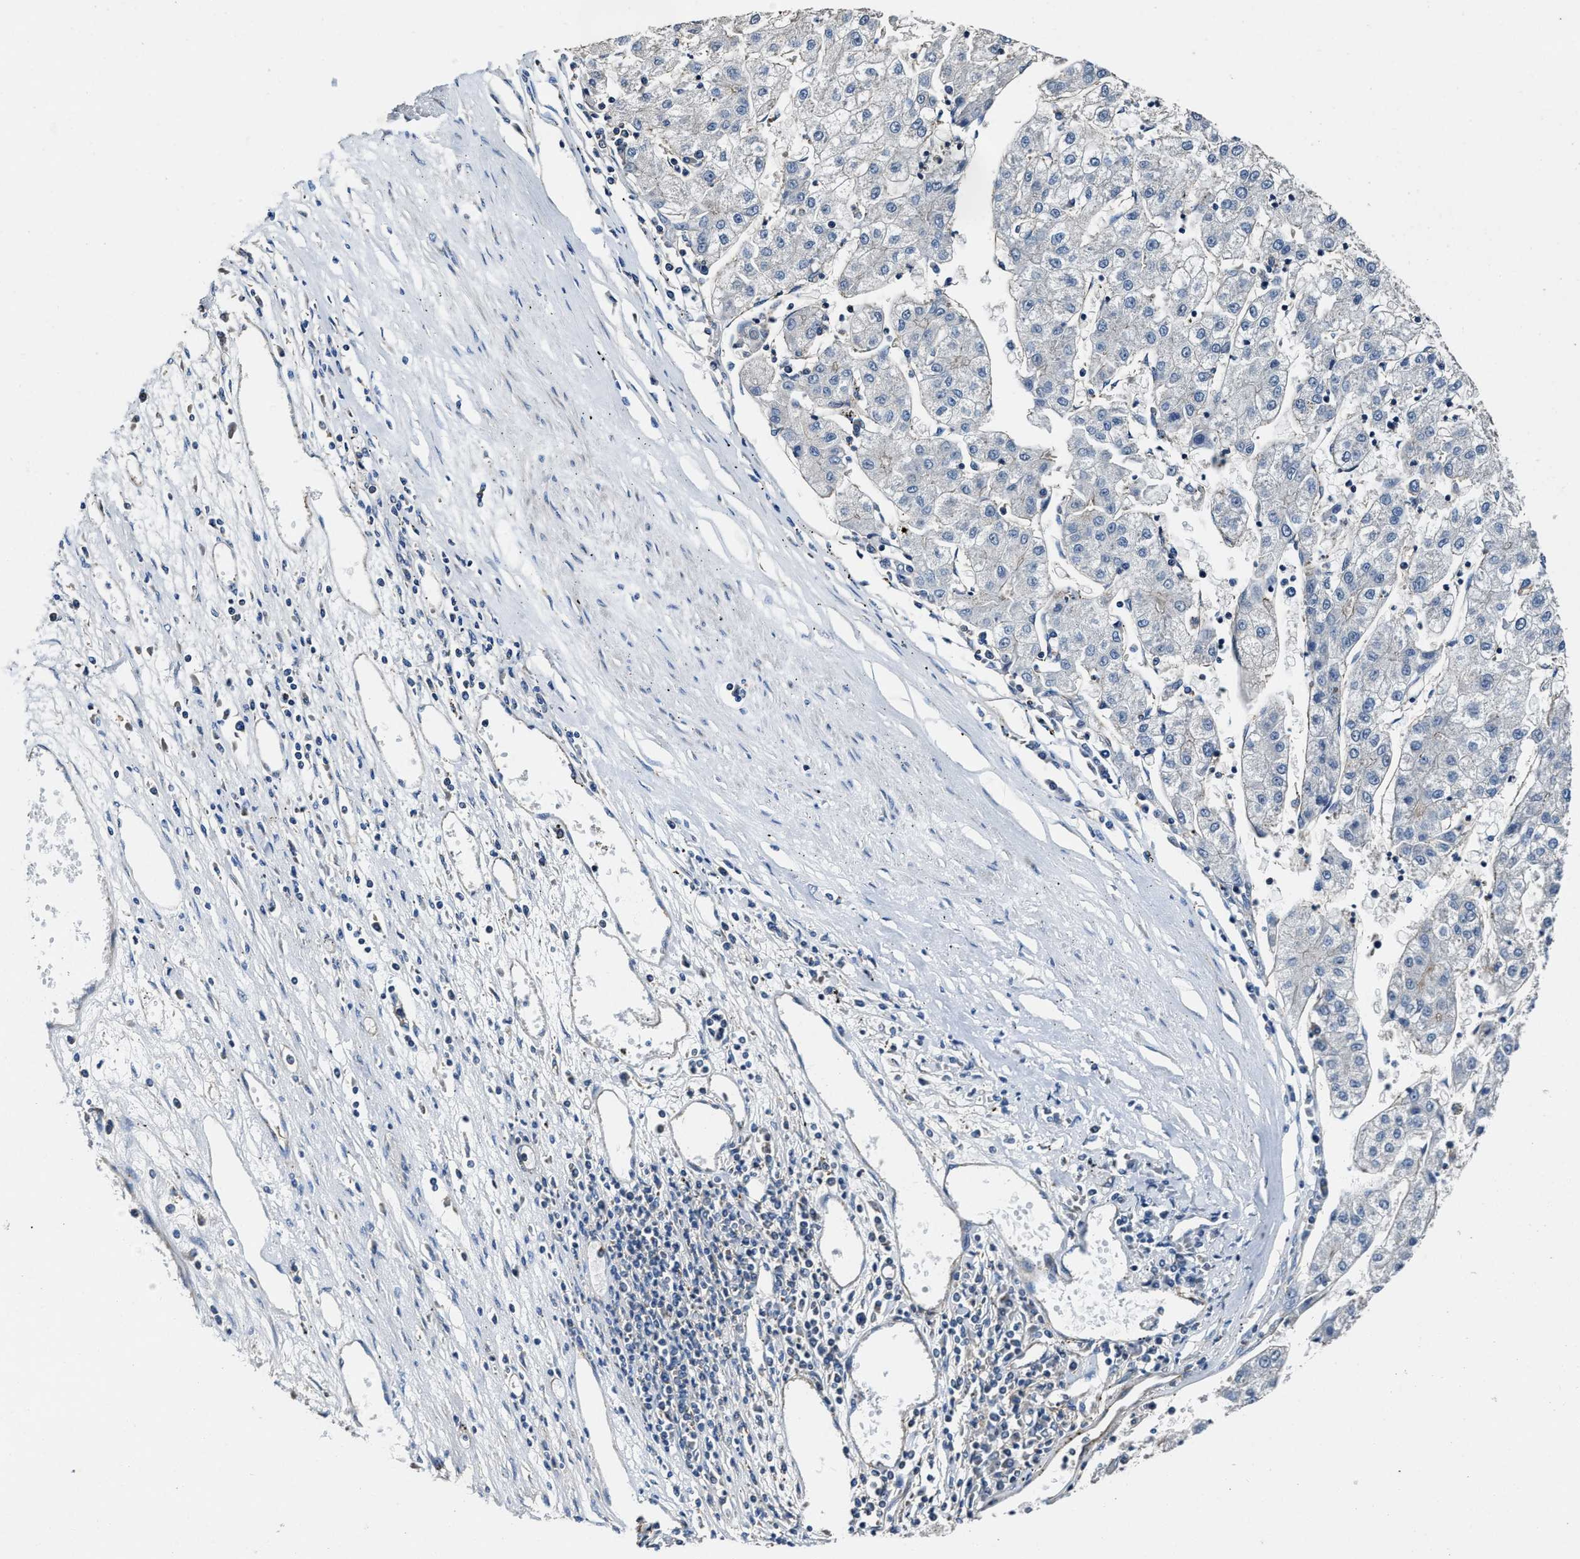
{"staining": {"intensity": "negative", "quantity": "none", "location": "none"}, "tissue": "liver cancer", "cell_type": "Tumor cells", "image_type": "cancer", "snomed": [{"axis": "morphology", "description": "Carcinoma, Hepatocellular, NOS"}, {"axis": "topography", "description": "Liver"}], "caption": "Human hepatocellular carcinoma (liver) stained for a protein using immunohistochemistry demonstrates no positivity in tumor cells.", "gene": "PTAR1", "patient": {"sex": "male", "age": 72}}